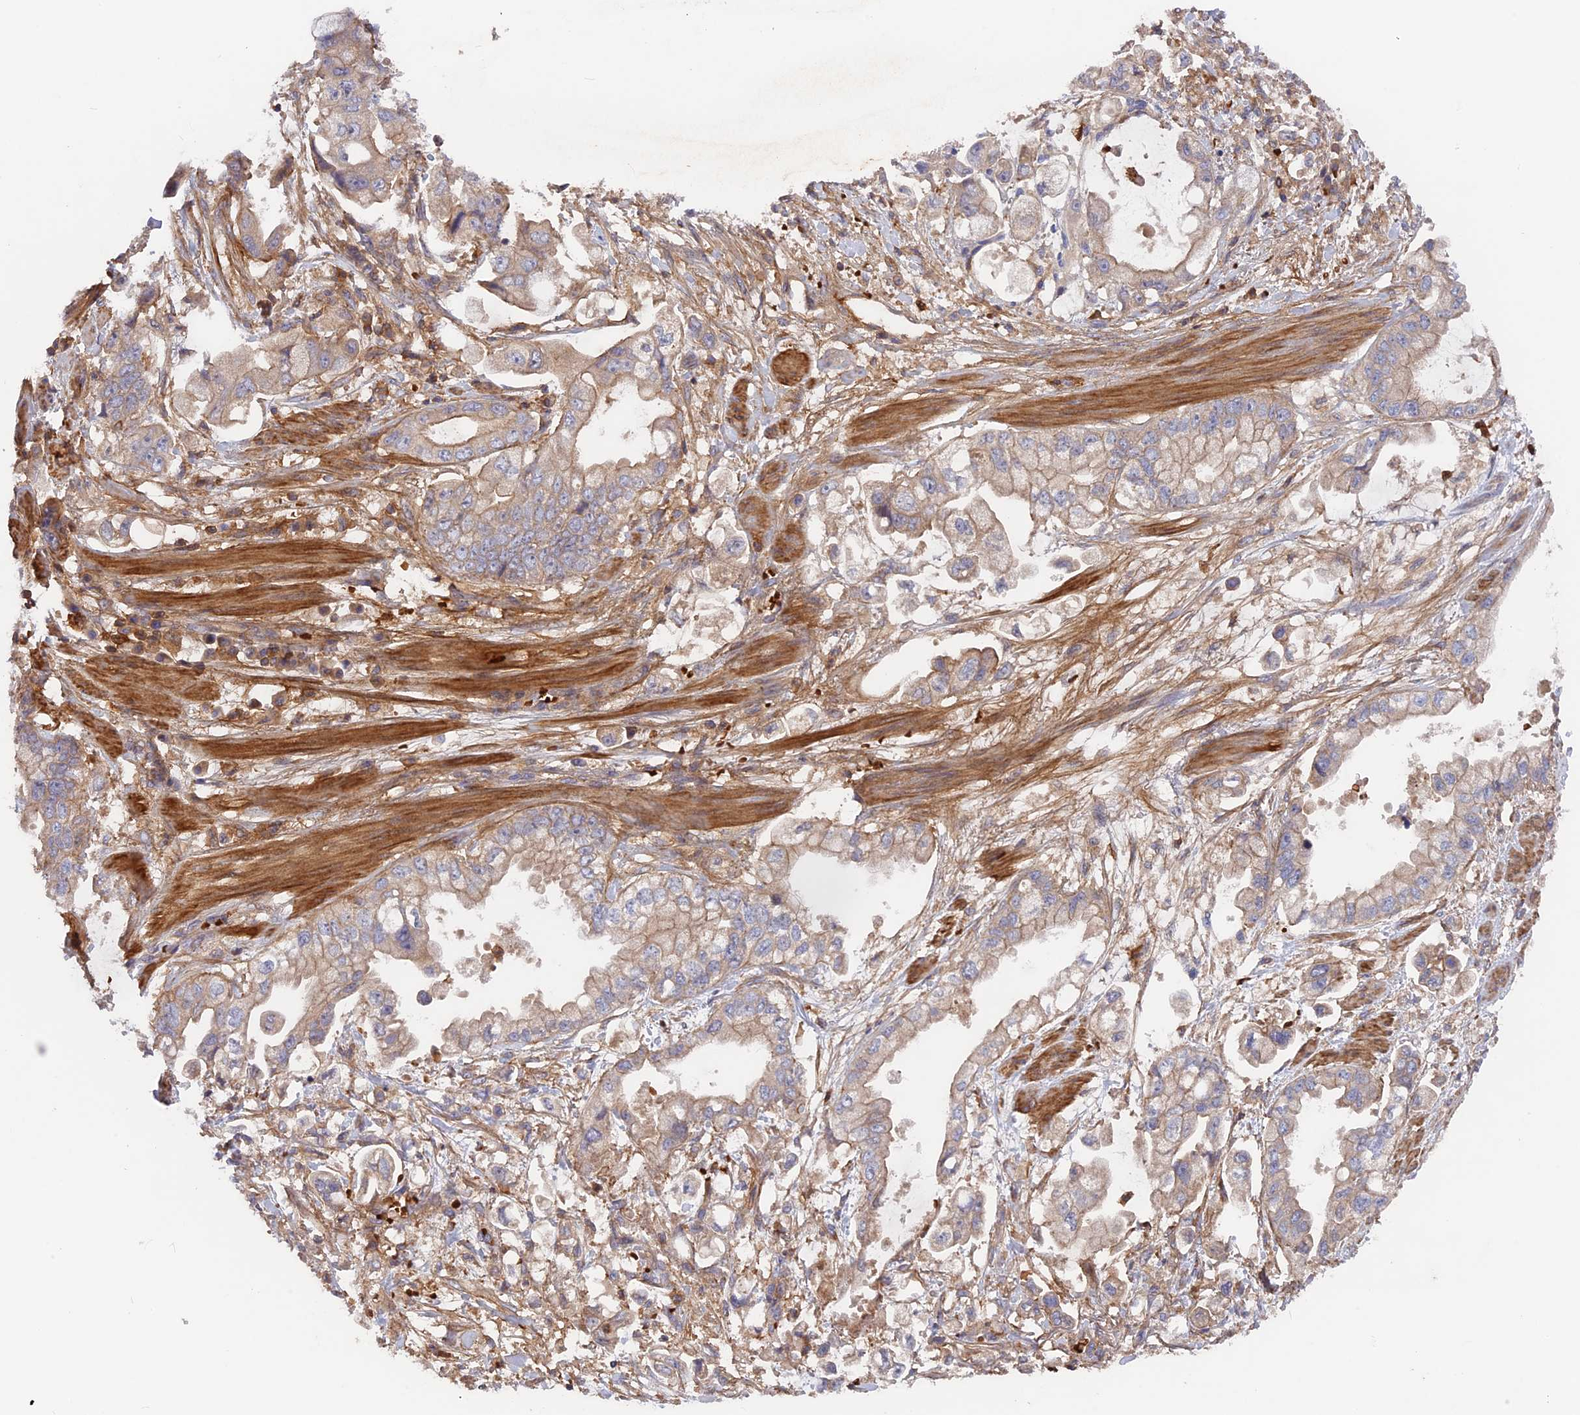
{"staining": {"intensity": "weak", "quantity": "<25%", "location": "cytoplasmic/membranous"}, "tissue": "stomach cancer", "cell_type": "Tumor cells", "image_type": "cancer", "snomed": [{"axis": "morphology", "description": "Adenocarcinoma, NOS"}, {"axis": "topography", "description": "Stomach"}], "caption": "Immunohistochemistry micrograph of neoplastic tissue: human stomach adenocarcinoma stained with DAB (3,3'-diaminobenzidine) displays no significant protein positivity in tumor cells.", "gene": "CPNE7", "patient": {"sex": "male", "age": 62}}